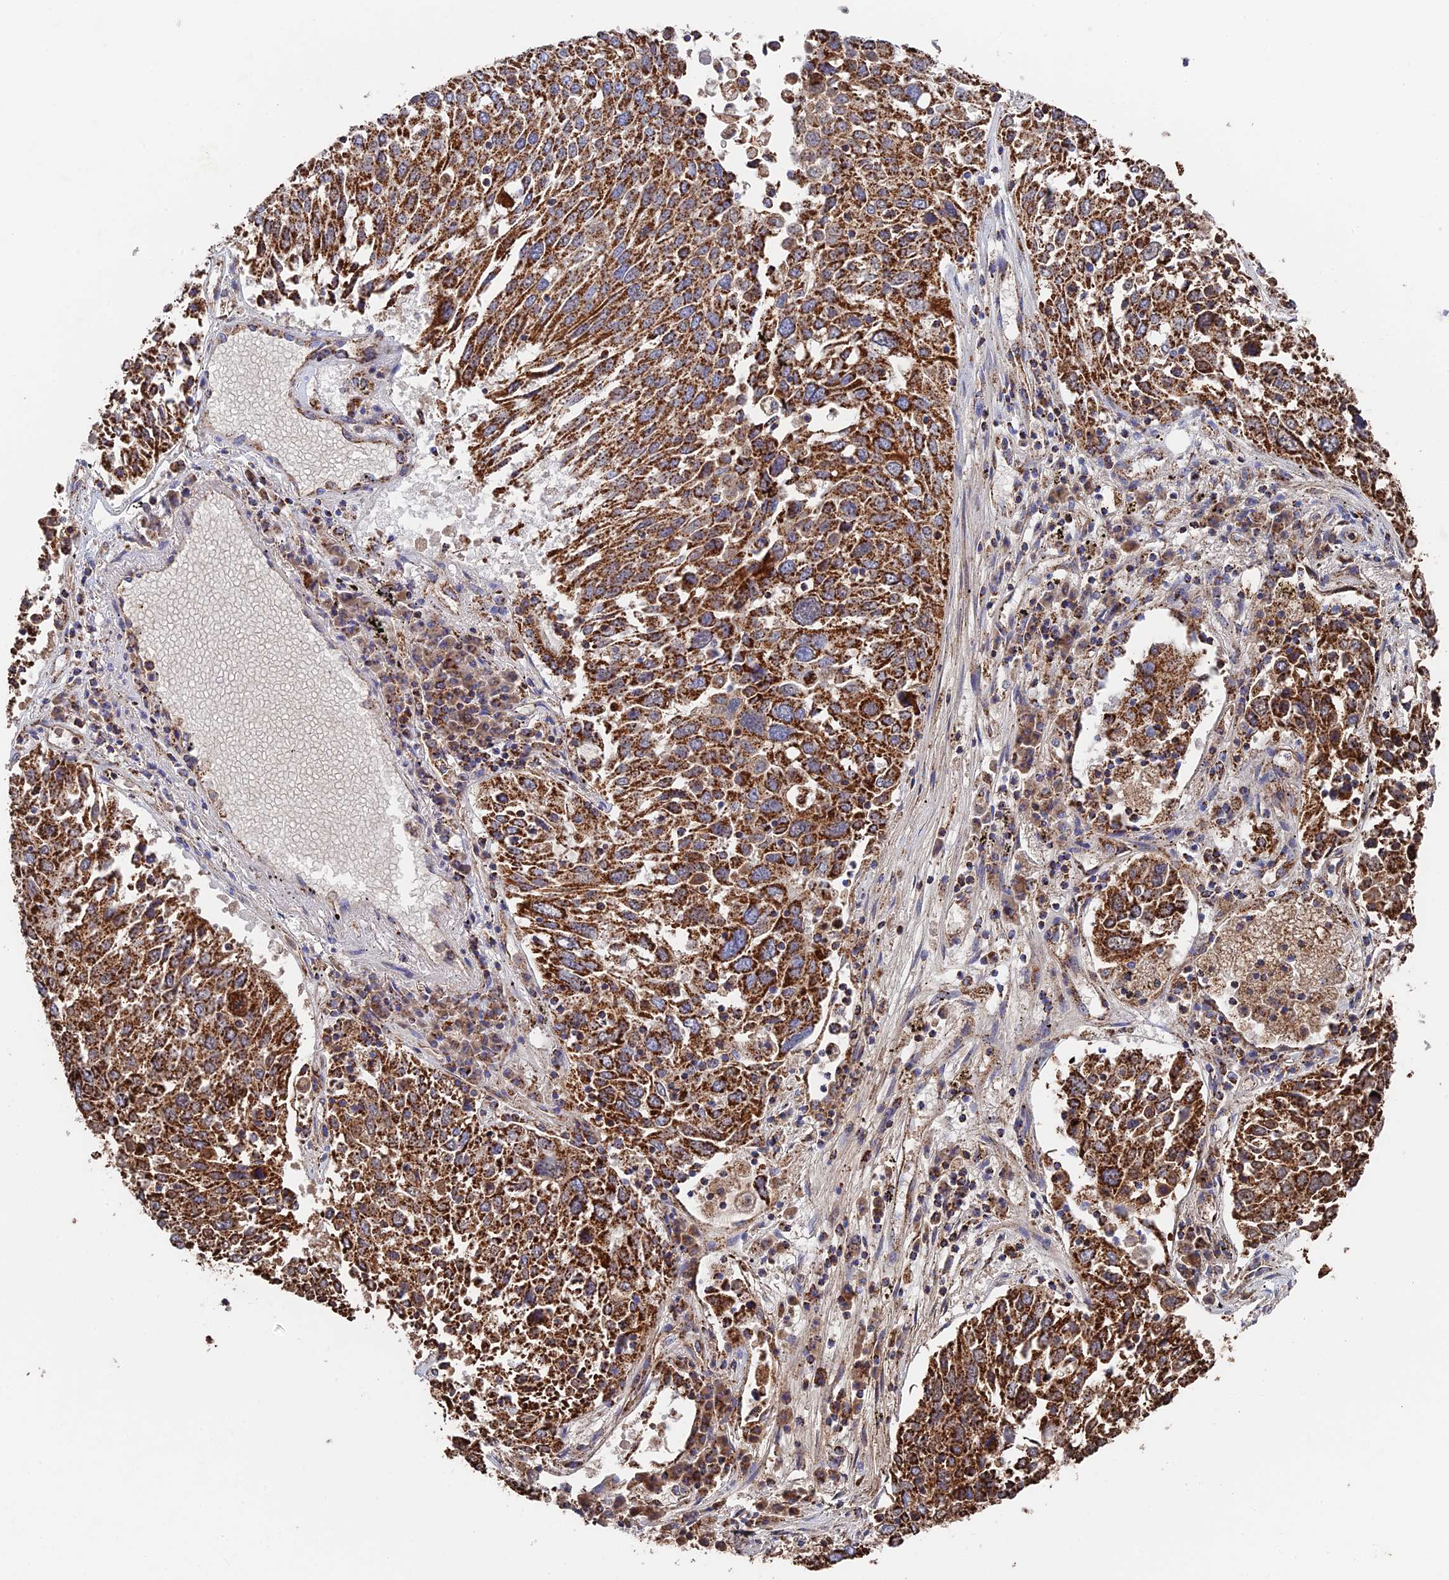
{"staining": {"intensity": "strong", "quantity": ">75%", "location": "cytoplasmic/membranous"}, "tissue": "lung cancer", "cell_type": "Tumor cells", "image_type": "cancer", "snomed": [{"axis": "morphology", "description": "Squamous cell carcinoma, NOS"}, {"axis": "topography", "description": "Lung"}], "caption": "Approximately >75% of tumor cells in human lung cancer demonstrate strong cytoplasmic/membranous protein positivity as visualized by brown immunohistochemical staining.", "gene": "HAUS8", "patient": {"sex": "male", "age": 65}}